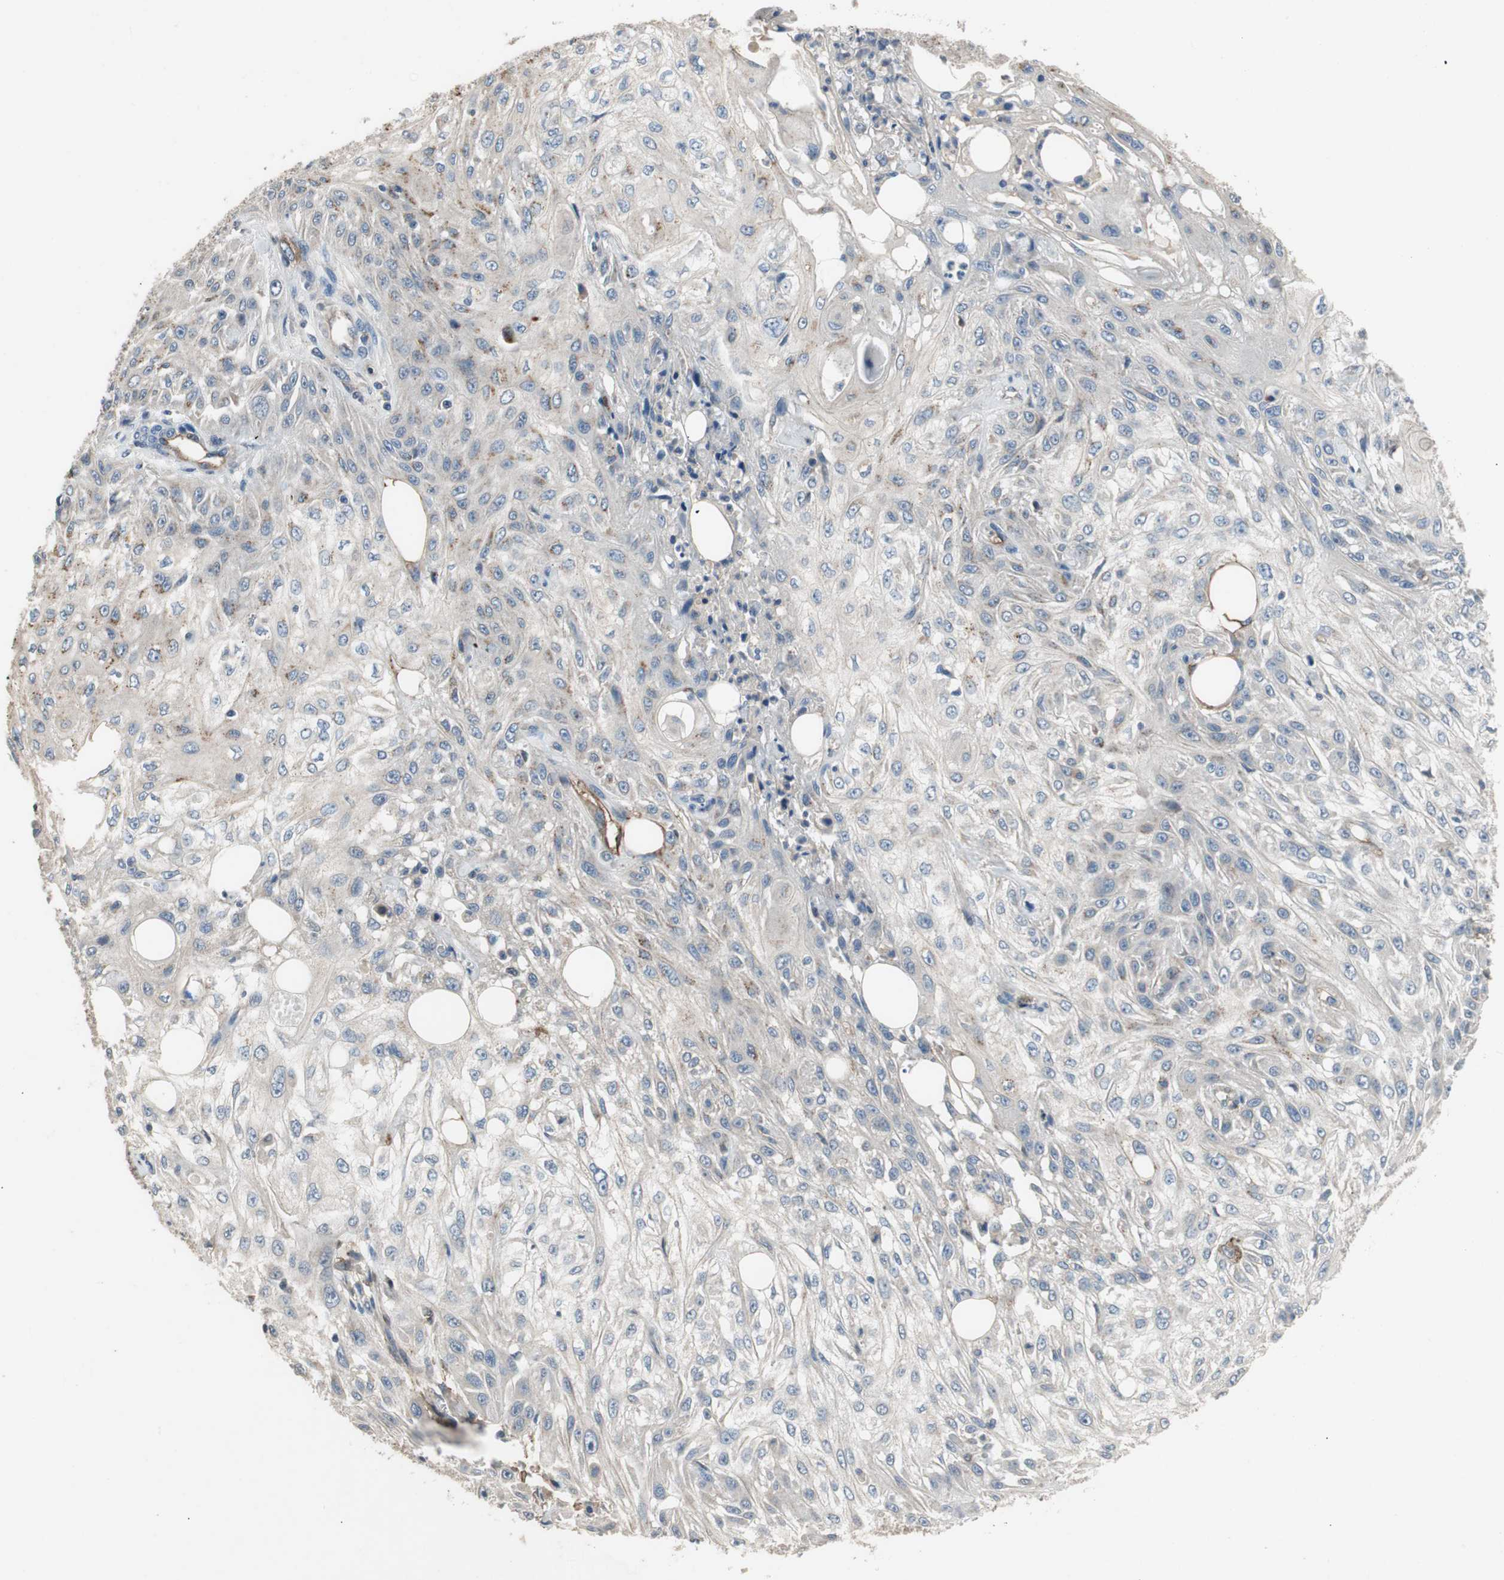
{"staining": {"intensity": "negative", "quantity": "none", "location": "none"}, "tissue": "skin cancer", "cell_type": "Tumor cells", "image_type": "cancer", "snomed": [{"axis": "morphology", "description": "Squamous cell carcinoma, NOS"}, {"axis": "topography", "description": "Skin"}], "caption": "Immunohistochemistry (IHC) micrograph of neoplastic tissue: human skin squamous cell carcinoma stained with DAB (3,3'-diaminobenzidine) exhibits no significant protein staining in tumor cells.", "gene": "ALPL", "patient": {"sex": "male", "age": 75}}